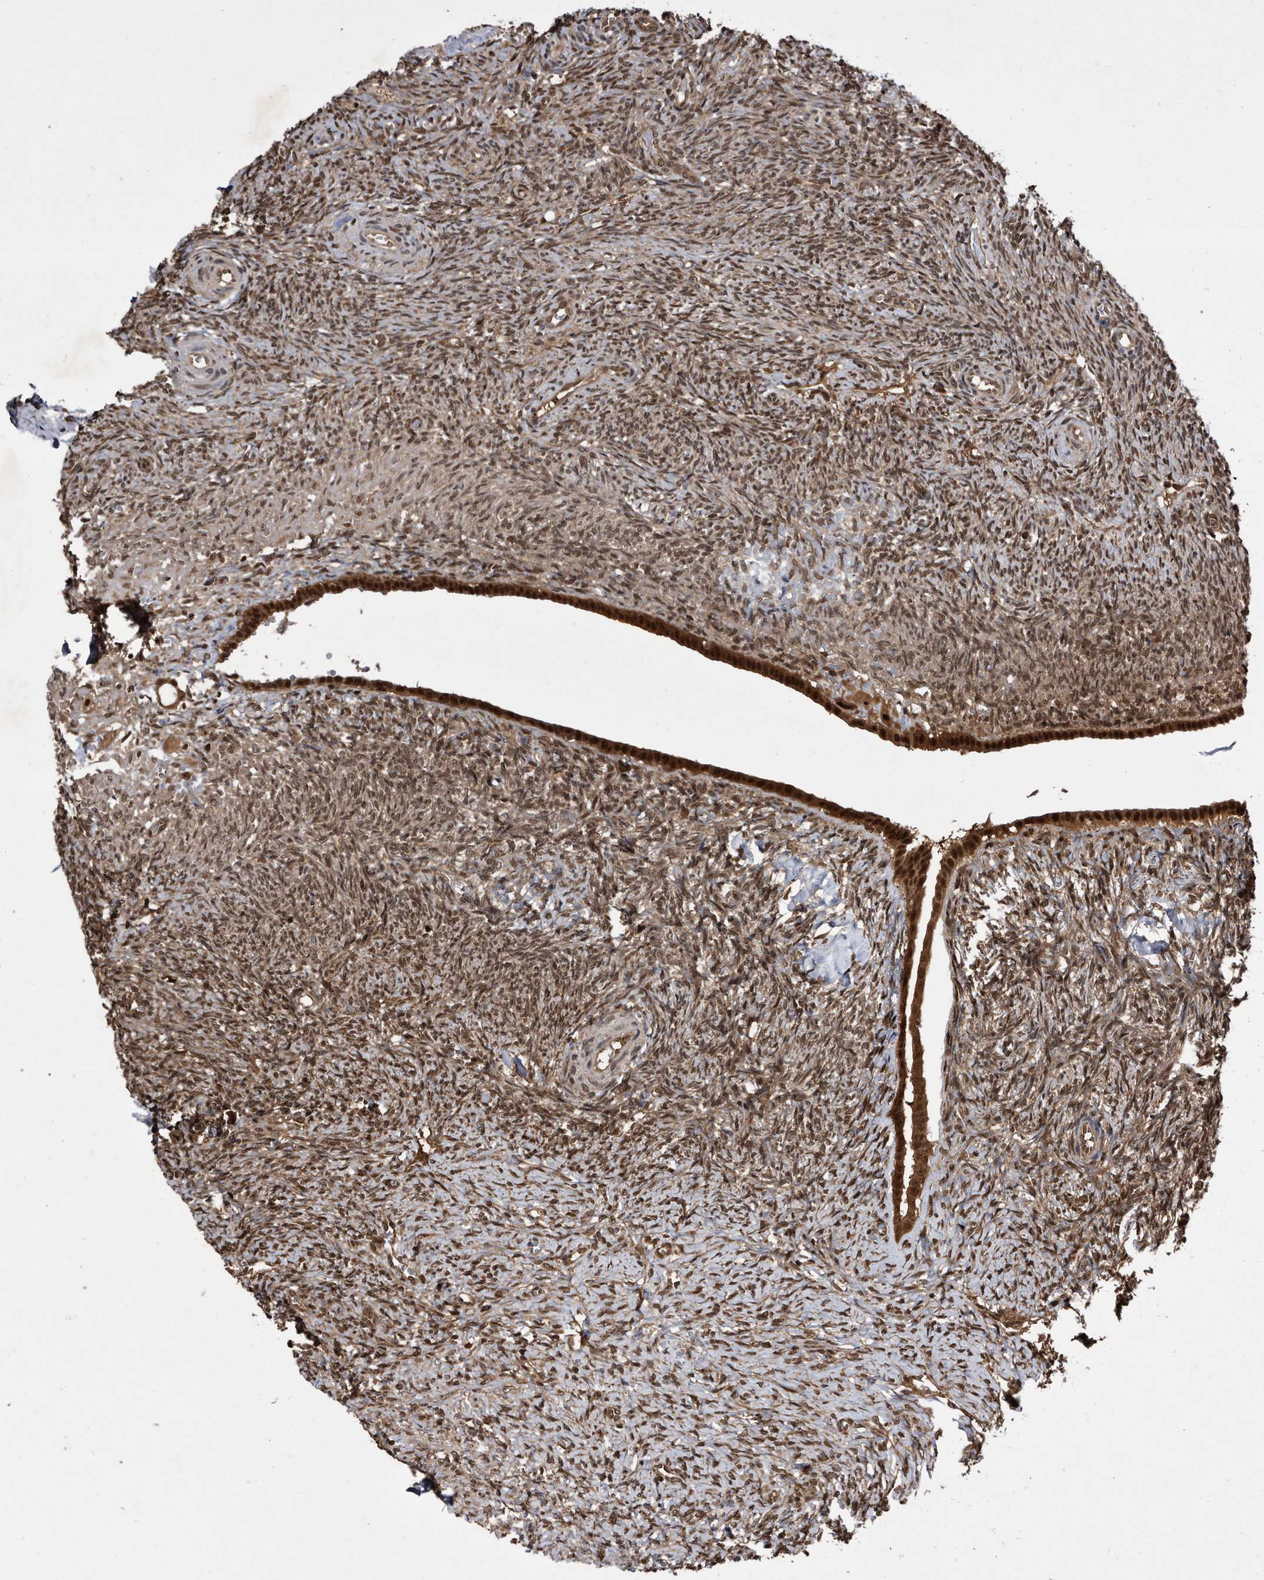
{"staining": {"intensity": "moderate", "quantity": ">75%", "location": "nuclear"}, "tissue": "ovary", "cell_type": "Ovarian stroma cells", "image_type": "normal", "snomed": [{"axis": "morphology", "description": "Normal tissue, NOS"}, {"axis": "topography", "description": "Ovary"}], "caption": "Moderate nuclear expression is present in approximately >75% of ovarian stroma cells in unremarkable ovary. (Brightfield microscopy of DAB IHC at high magnification).", "gene": "RAD23B", "patient": {"sex": "female", "age": 41}}